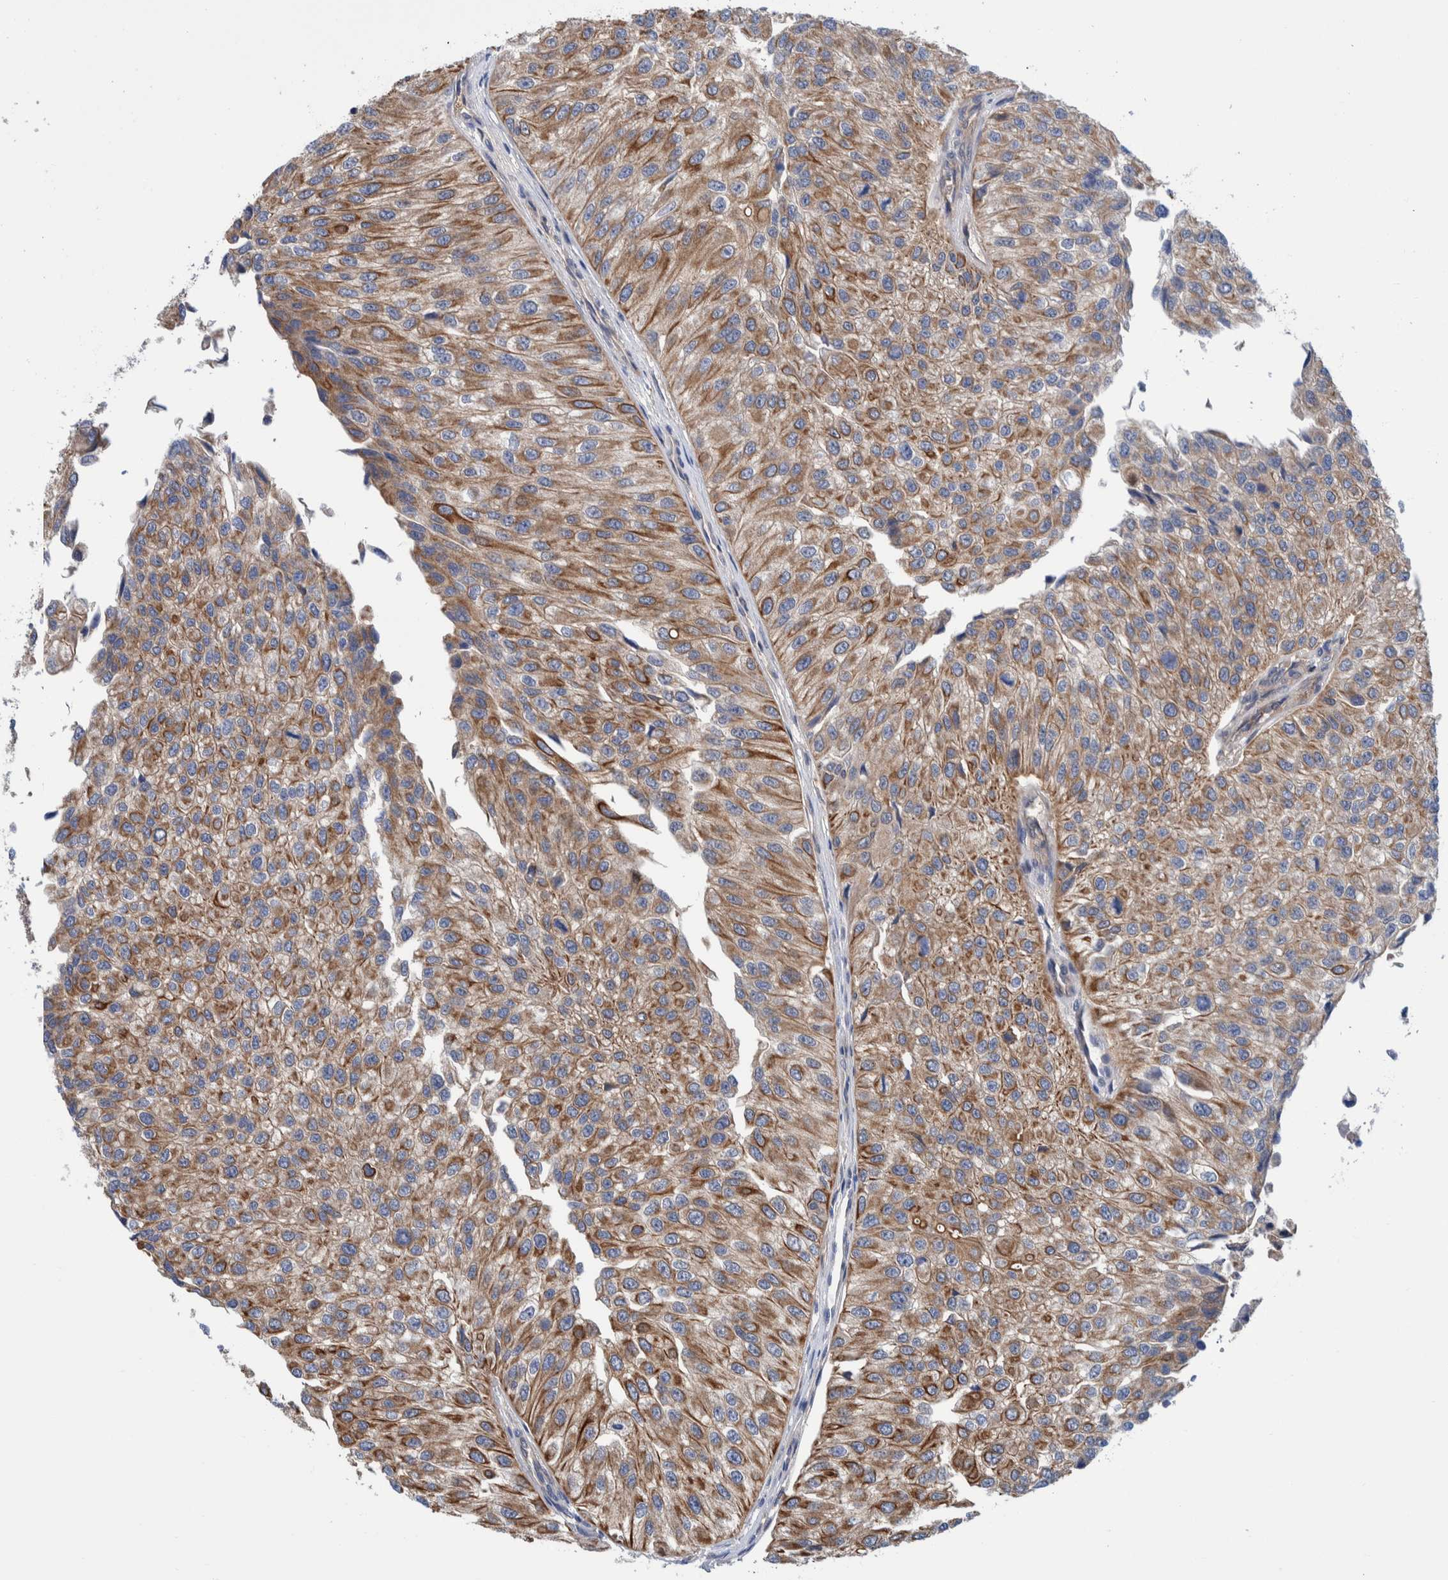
{"staining": {"intensity": "moderate", "quantity": ">75%", "location": "cytoplasmic/membranous"}, "tissue": "urothelial cancer", "cell_type": "Tumor cells", "image_type": "cancer", "snomed": [{"axis": "morphology", "description": "Urothelial carcinoma, High grade"}, {"axis": "topography", "description": "Kidney"}, {"axis": "topography", "description": "Urinary bladder"}], "caption": "A brown stain labels moderate cytoplasmic/membranous expression of a protein in human urothelial carcinoma (high-grade) tumor cells.", "gene": "PFAS", "patient": {"sex": "male", "age": 77}}